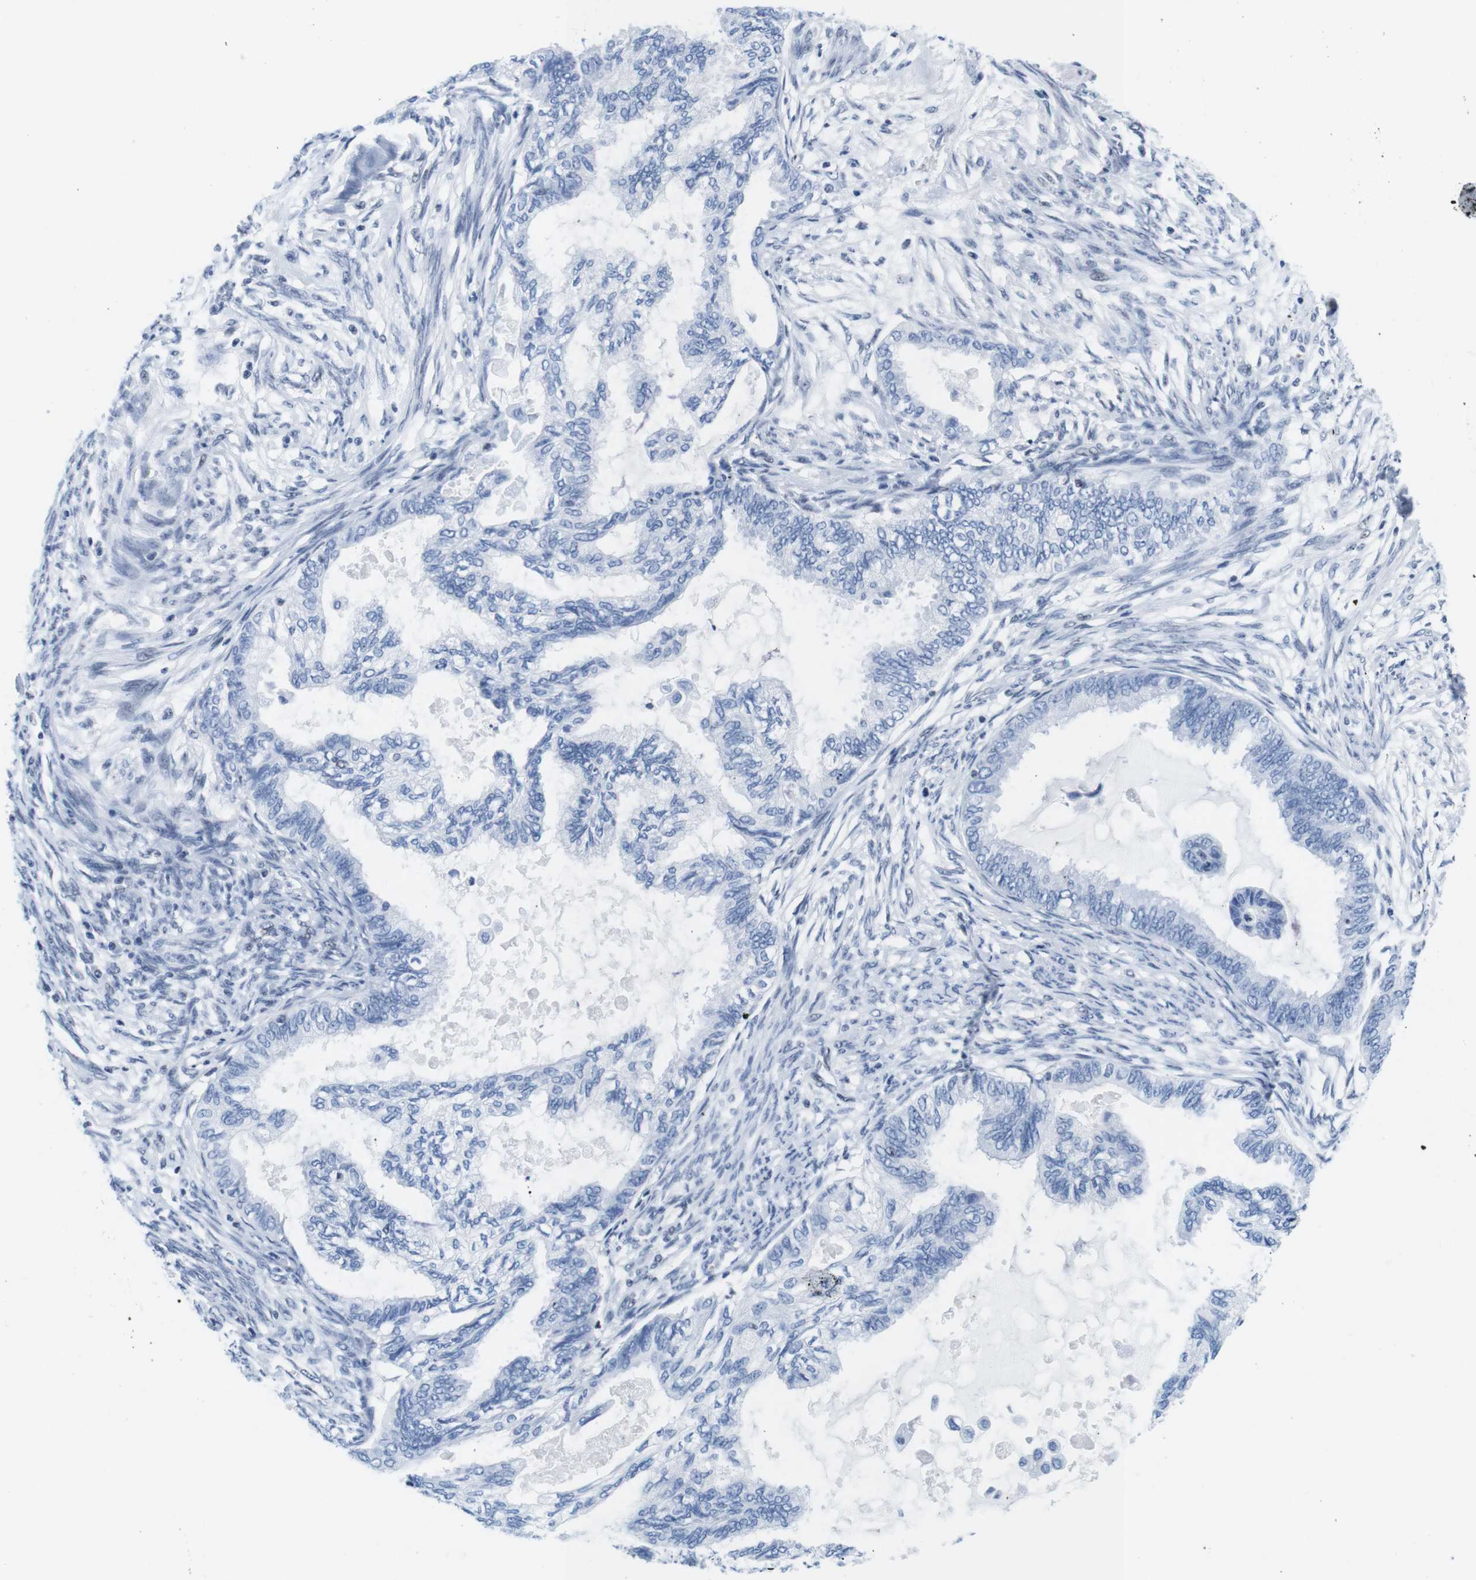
{"staining": {"intensity": "negative", "quantity": "none", "location": "none"}, "tissue": "cervical cancer", "cell_type": "Tumor cells", "image_type": "cancer", "snomed": [{"axis": "morphology", "description": "Normal tissue, NOS"}, {"axis": "morphology", "description": "Adenocarcinoma, NOS"}, {"axis": "topography", "description": "Cervix"}, {"axis": "topography", "description": "Endometrium"}], "caption": "Immunohistochemistry (IHC) of cervical cancer (adenocarcinoma) reveals no expression in tumor cells. The staining was performed using DAB to visualize the protein expression in brown, while the nuclei were stained in blue with hematoxylin (Magnification: 20x).", "gene": "IFI16", "patient": {"sex": "female", "age": 86}}